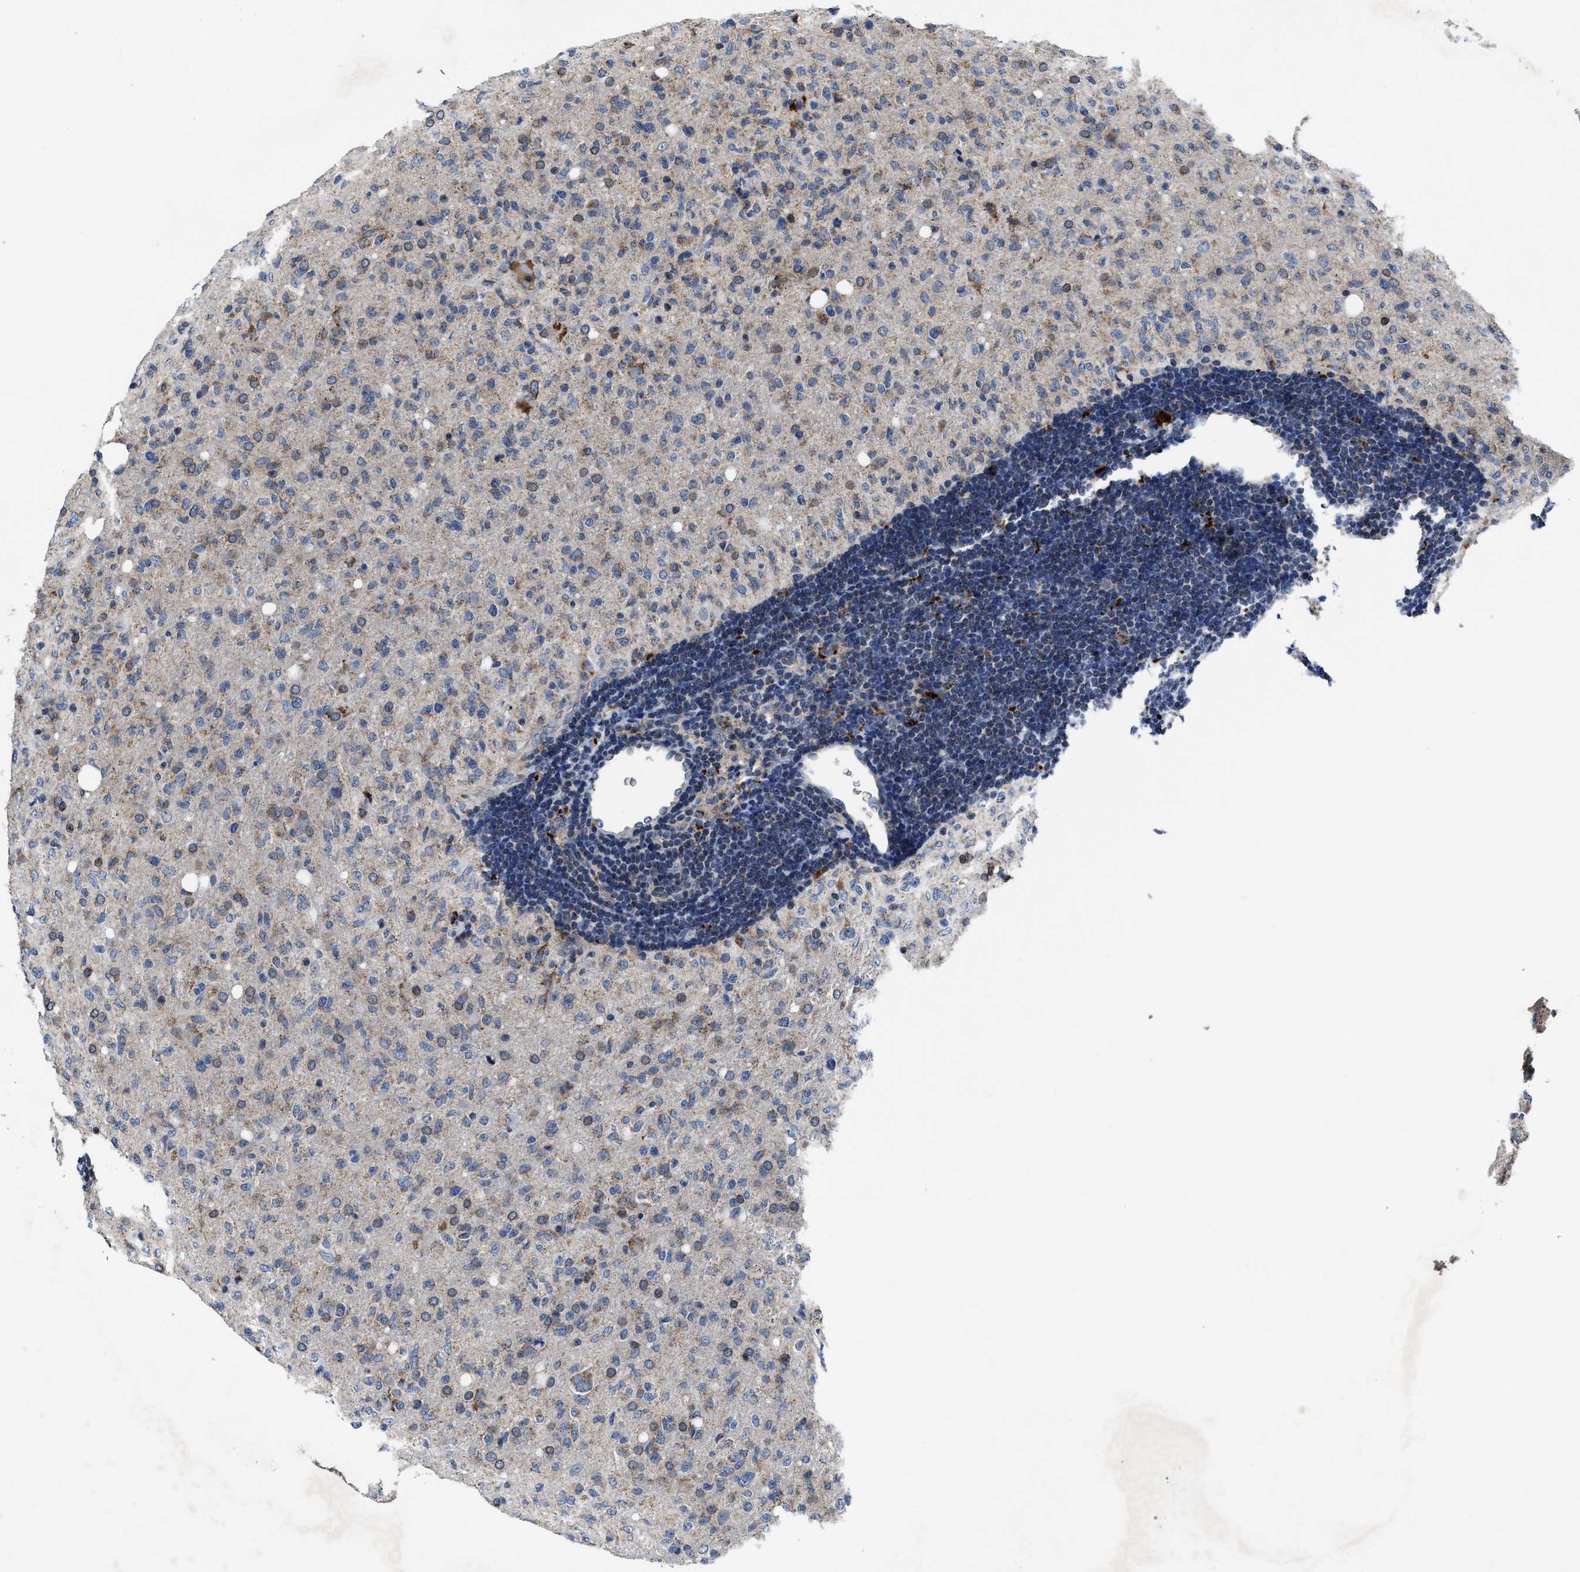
{"staining": {"intensity": "weak", "quantity": "25%-75%", "location": "cytoplasmic/membranous"}, "tissue": "glioma", "cell_type": "Tumor cells", "image_type": "cancer", "snomed": [{"axis": "morphology", "description": "Glioma, malignant, High grade"}, {"axis": "topography", "description": "Brain"}], "caption": "Tumor cells demonstrate low levels of weak cytoplasmic/membranous expression in approximately 25%-75% of cells in human malignant glioma (high-grade).", "gene": "CACNA1D", "patient": {"sex": "female", "age": 57}}